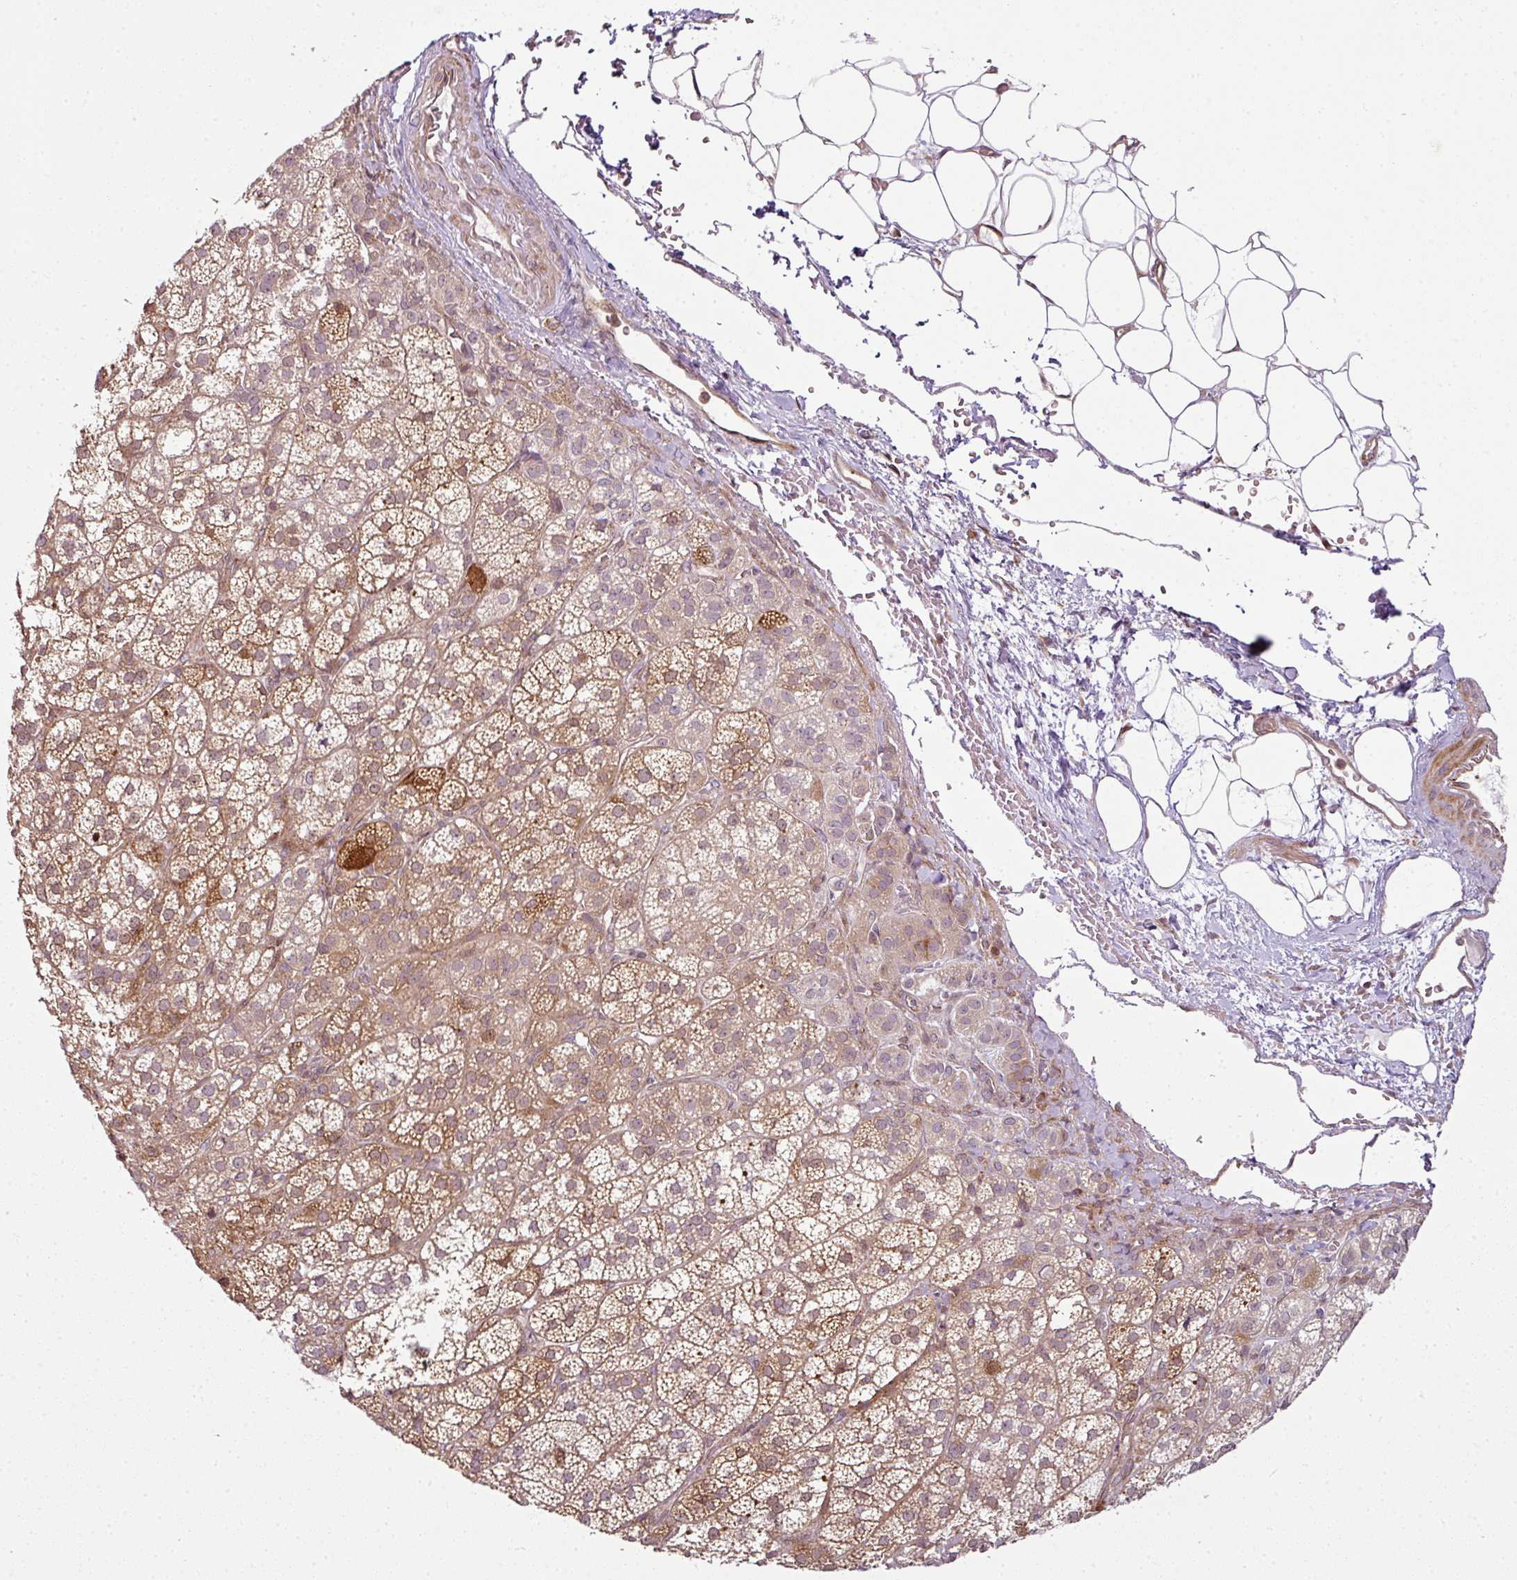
{"staining": {"intensity": "moderate", "quantity": ">75%", "location": "cytoplasmic/membranous"}, "tissue": "adrenal gland", "cell_type": "Glandular cells", "image_type": "normal", "snomed": [{"axis": "morphology", "description": "Normal tissue, NOS"}, {"axis": "topography", "description": "Adrenal gland"}], "caption": "Moderate cytoplasmic/membranous protein staining is present in approximately >75% of glandular cells in adrenal gland.", "gene": "ATAT1", "patient": {"sex": "female", "age": 60}}